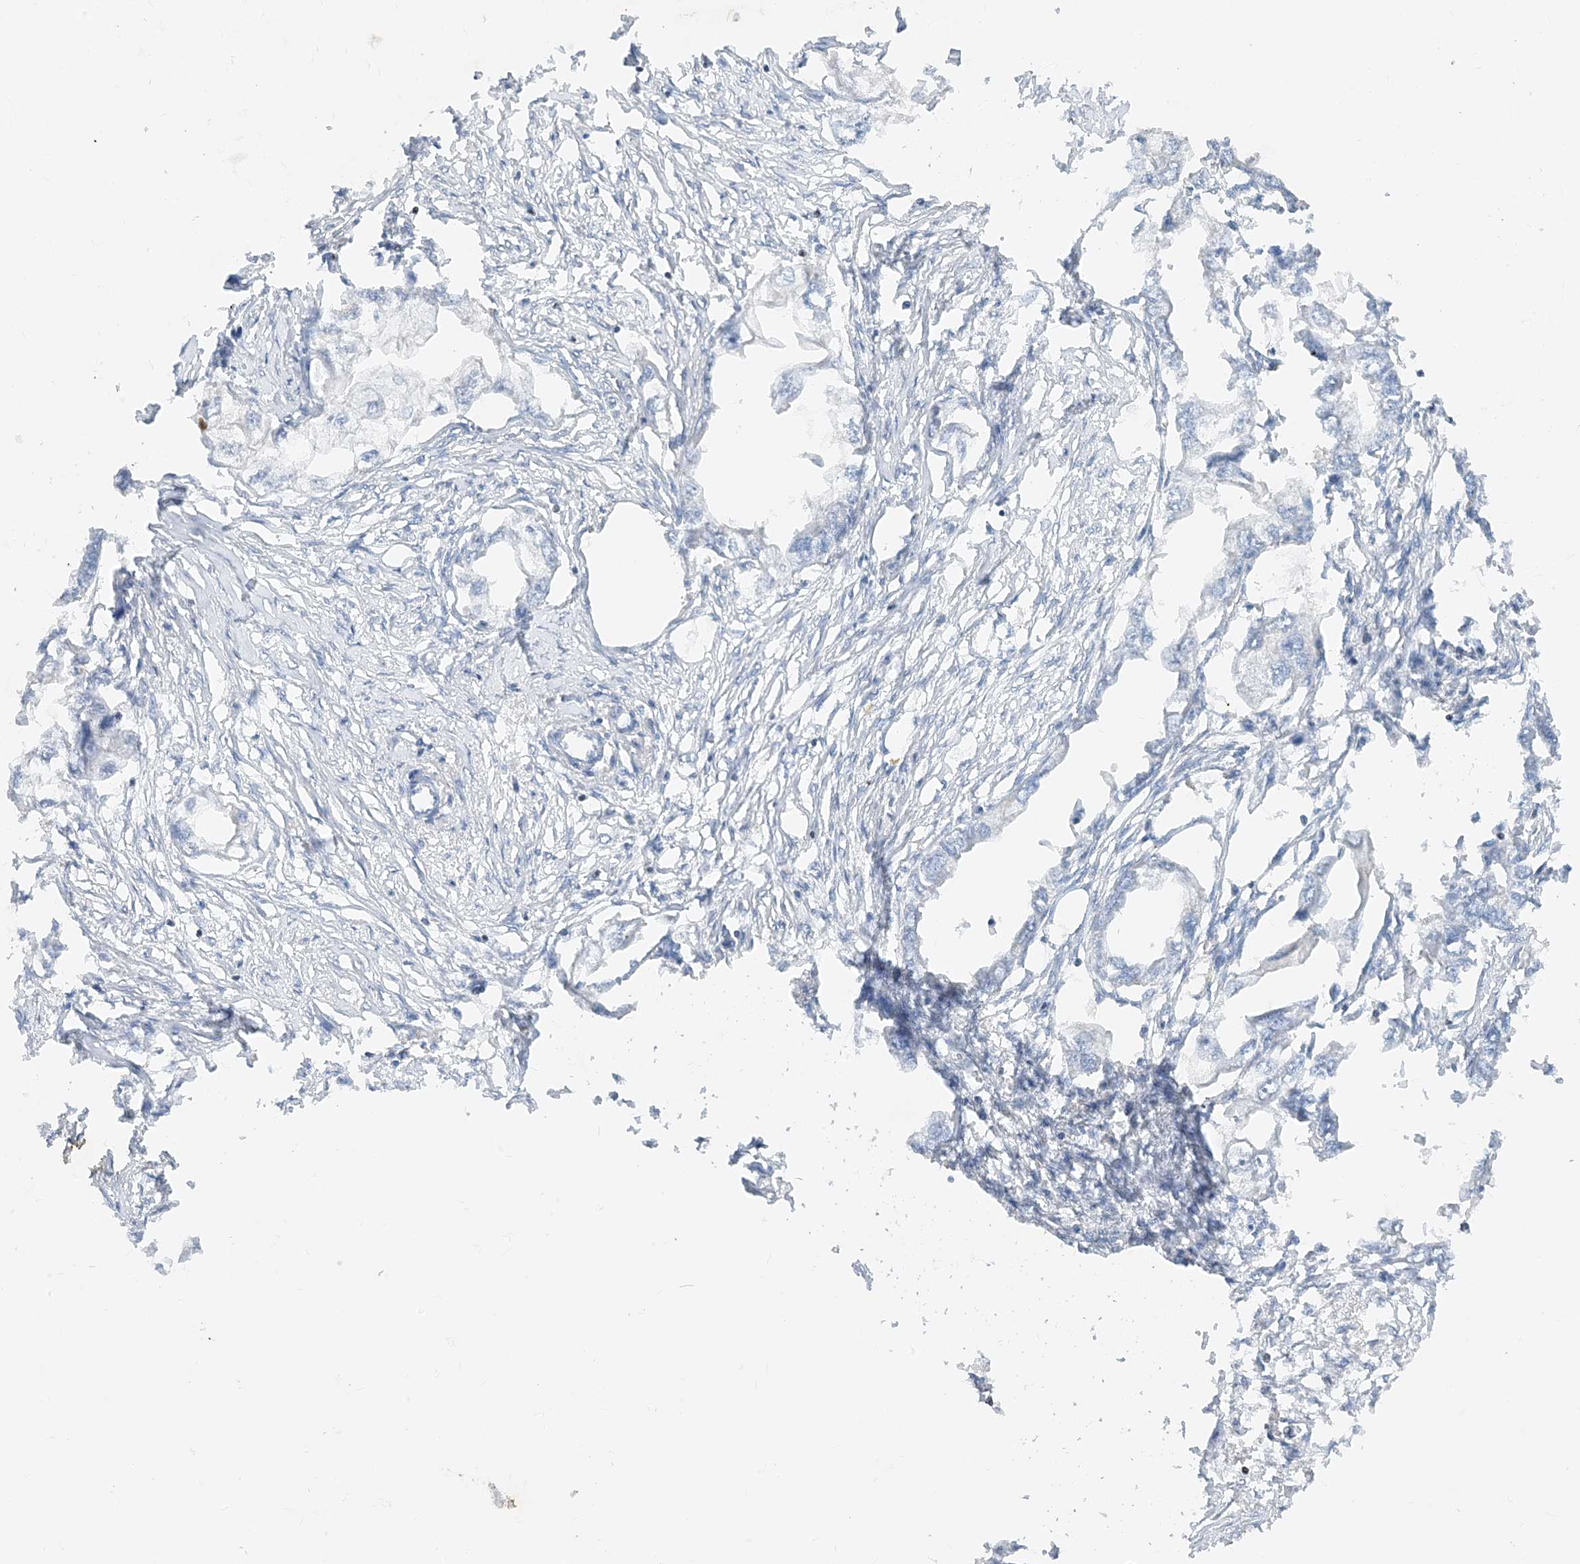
{"staining": {"intensity": "negative", "quantity": "none", "location": "none"}, "tissue": "endometrial cancer", "cell_type": "Tumor cells", "image_type": "cancer", "snomed": [{"axis": "morphology", "description": "Adenocarcinoma, NOS"}, {"axis": "morphology", "description": "Adenocarcinoma, metastatic, NOS"}, {"axis": "topography", "description": "Adipose tissue"}, {"axis": "topography", "description": "Endometrium"}], "caption": "The micrograph shows no significant staining in tumor cells of endometrial cancer (adenocarcinoma).", "gene": "TBX21", "patient": {"sex": "female", "age": 67}}